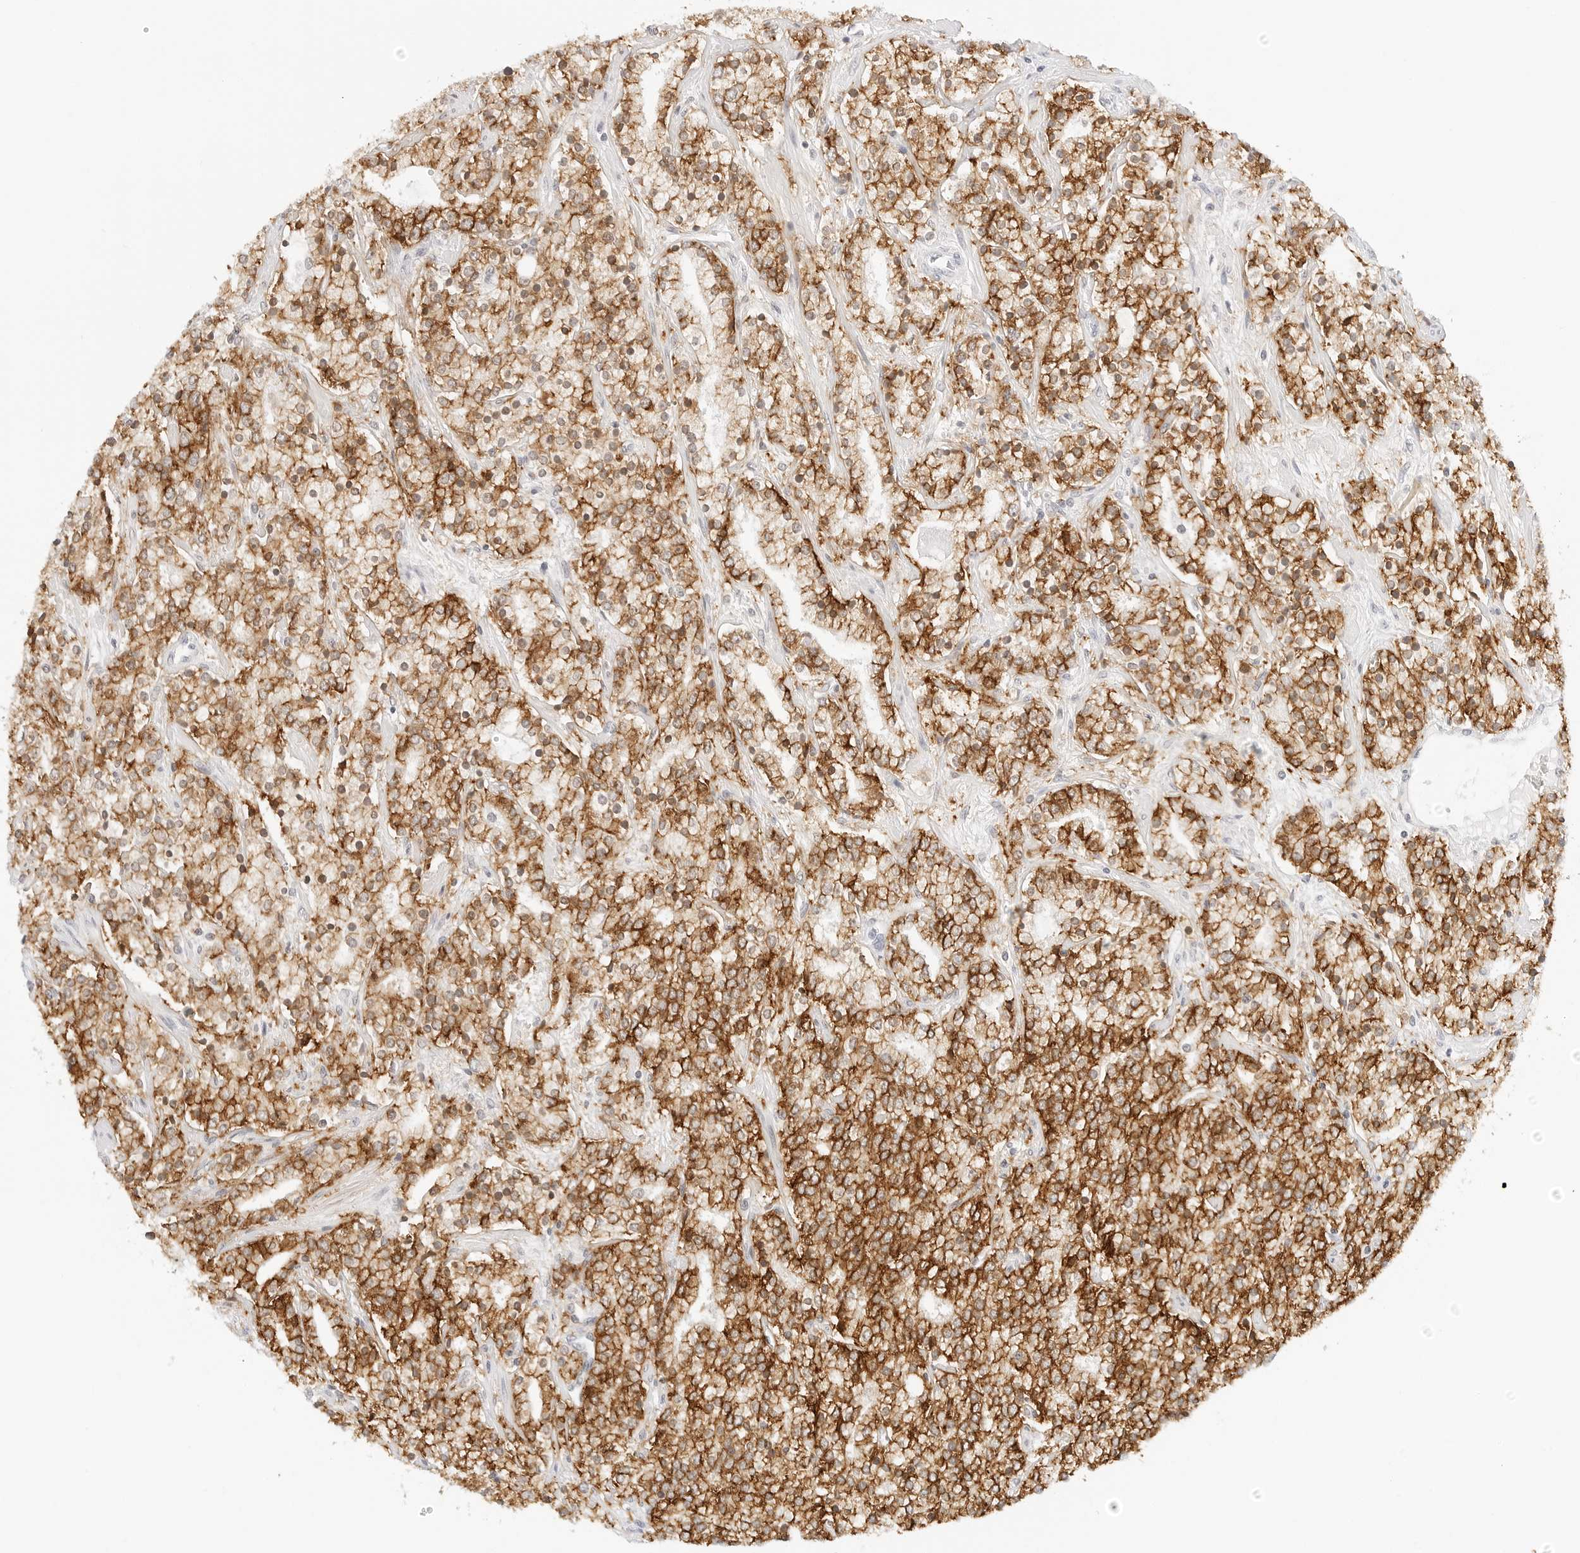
{"staining": {"intensity": "strong", "quantity": ">75%", "location": "cytoplasmic/membranous"}, "tissue": "prostate cancer", "cell_type": "Tumor cells", "image_type": "cancer", "snomed": [{"axis": "morphology", "description": "Adenocarcinoma, High grade"}, {"axis": "topography", "description": "Prostate"}], "caption": "Human prostate high-grade adenocarcinoma stained with a protein marker shows strong staining in tumor cells.", "gene": "CDH1", "patient": {"sex": "male", "age": 71}}